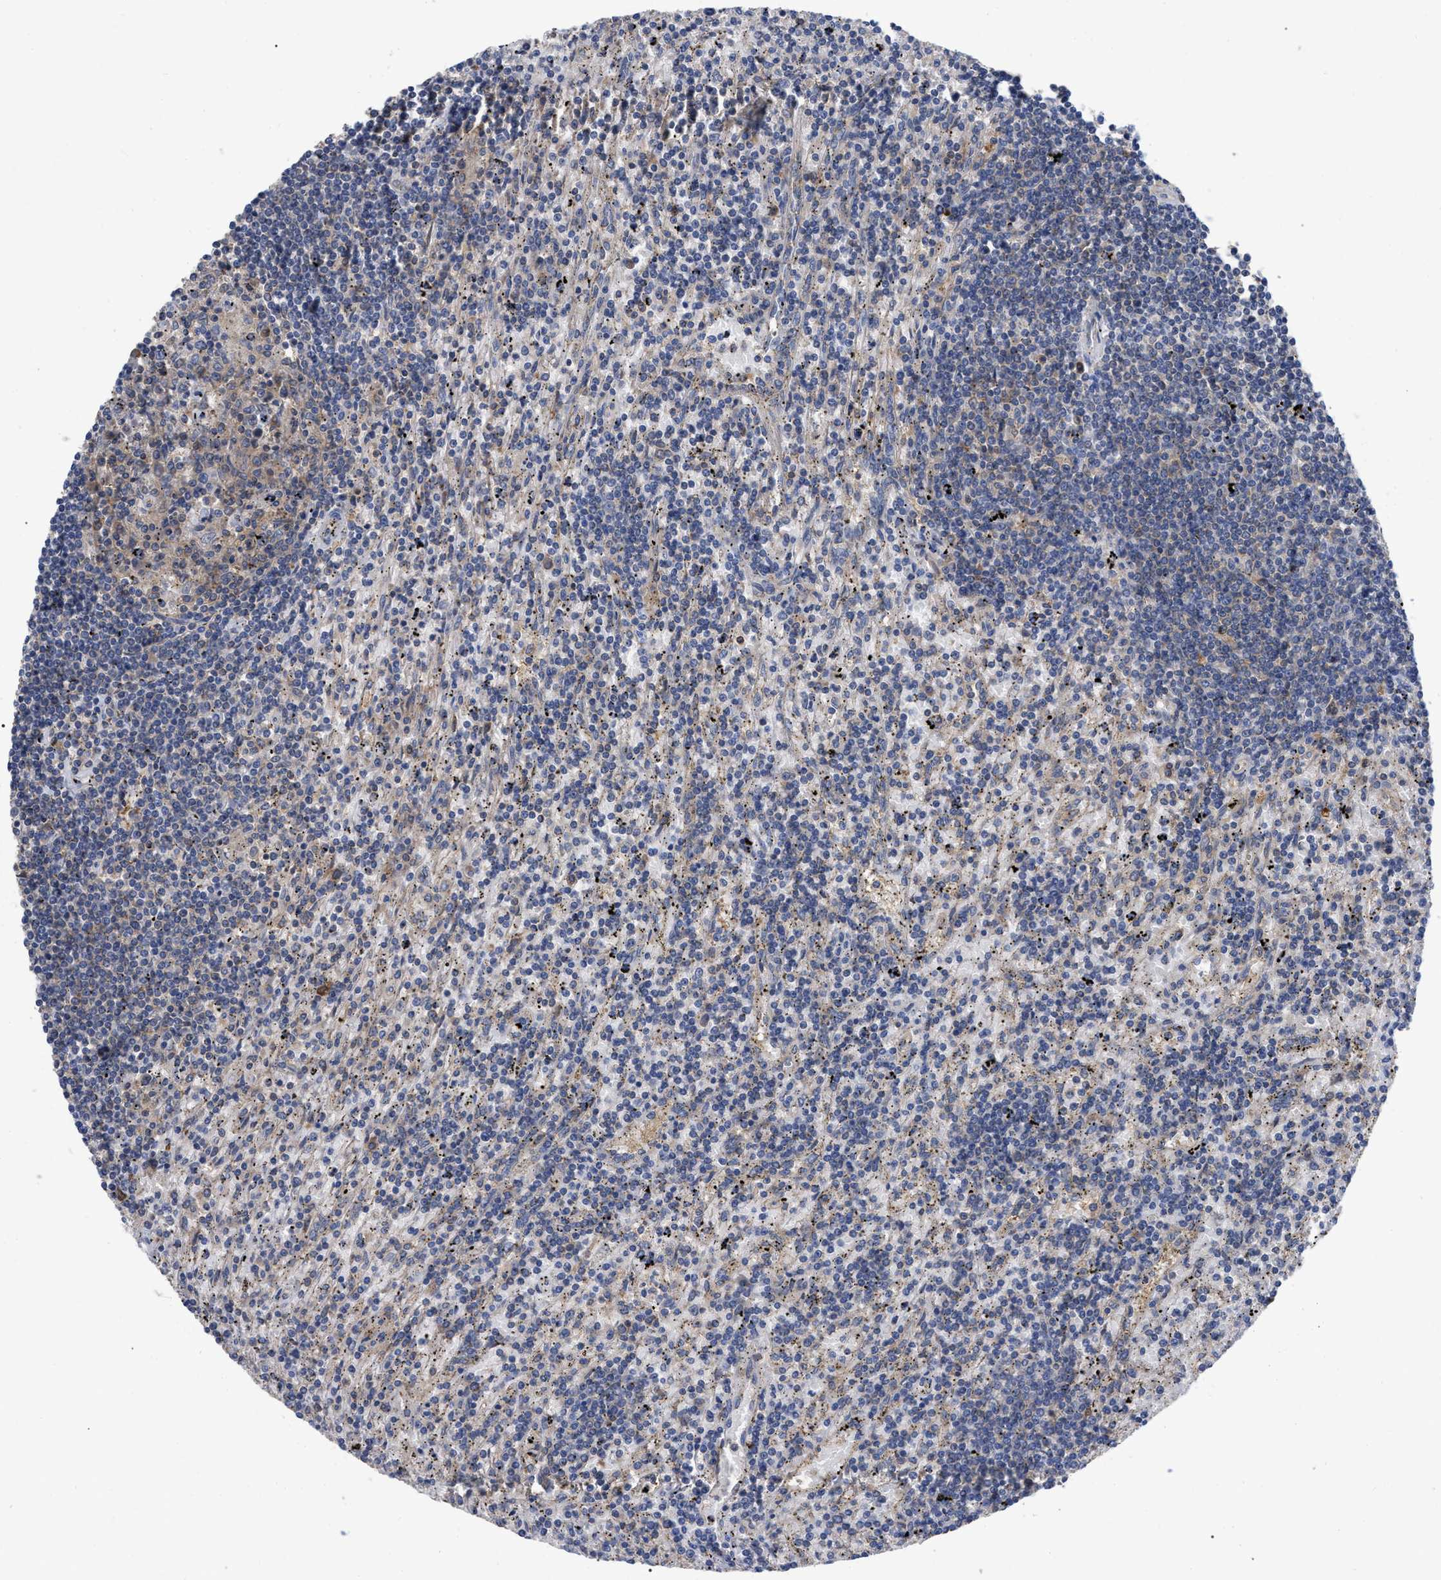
{"staining": {"intensity": "weak", "quantity": "<25%", "location": "cytoplasmic/membranous"}, "tissue": "lymphoma", "cell_type": "Tumor cells", "image_type": "cancer", "snomed": [{"axis": "morphology", "description": "Malignant lymphoma, non-Hodgkin's type, Low grade"}, {"axis": "topography", "description": "Spleen"}], "caption": "Immunohistochemistry (IHC) image of human malignant lymphoma, non-Hodgkin's type (low-grade) stained for a protein (brown), which reveals no expression in tumor cells.", "gene": "RAP1GDS1", "patient": {"sex": "male", "age": 76}}